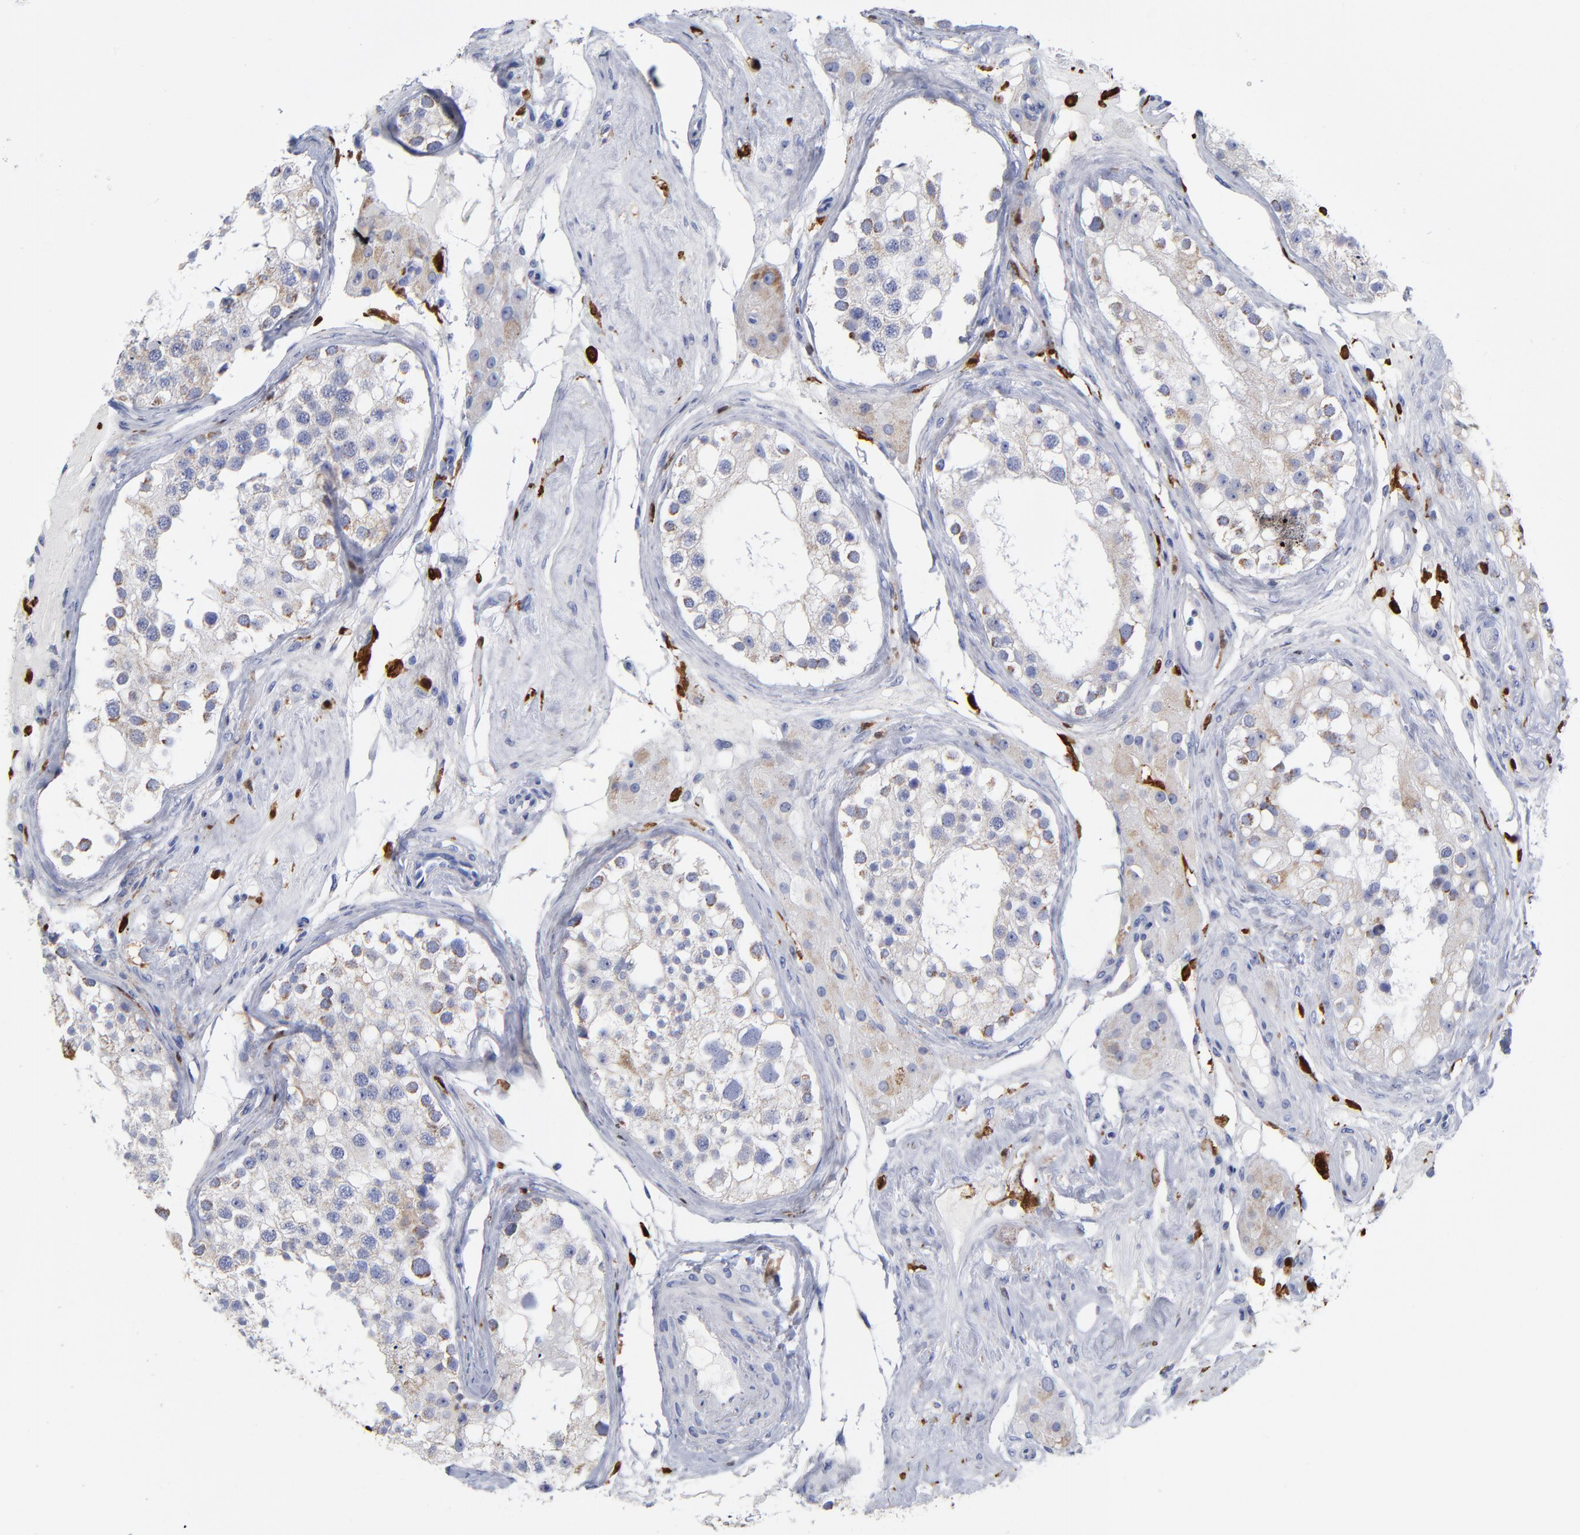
{"staining": {"intensity": "negative", "quantity": "none", "location": "none"}, "tissue": "testis", "cell_type": "Cells in seminiferous ducts", "image_type": "normal", "snomed": [{"axis": "morphology", "description": "Normal tissue, NOS"}, {"axis": "topography", "description": "Testis"}], "caption": "Cells in seminiferous ducts show no significant positivity in normal testis.", "gene": "PTP4A1", "patient": {"sex": "male", "age": 68}}